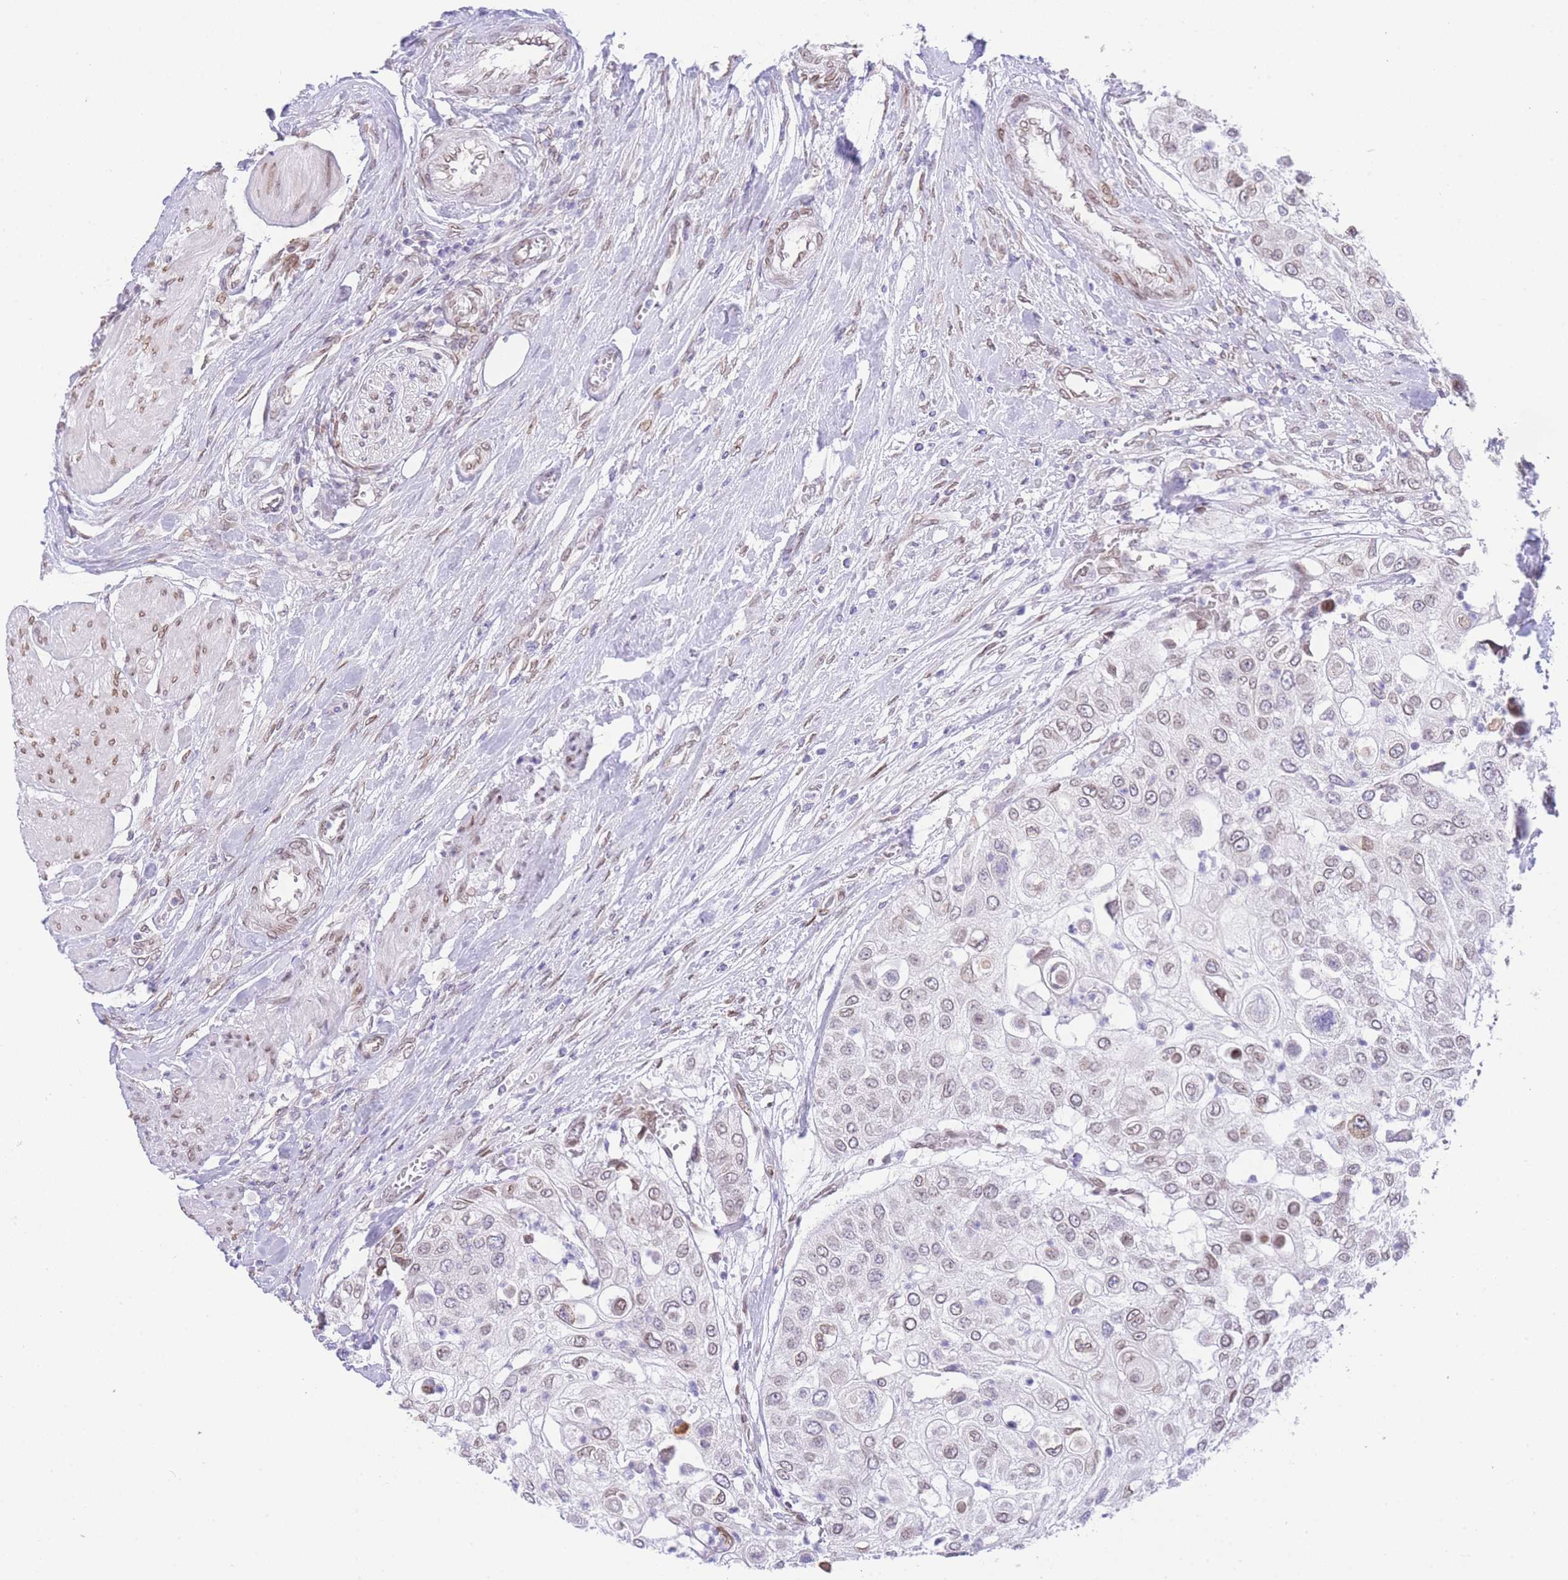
{"staining": {"intensity": "weak", "quantity": "25%-75%", "location": "nuclear"}, "tissue": "urothelial cancer", "cell_type": "Tumor cells", "image_type": "cancer", "snomed": [{"axis": "morphology", "description": "Urothelial carcinoma, High grade"}, {"axis": "topography", "description": "Urinary bladder"}], "caption": "Protein staining exhibits weak nuclear staining in approximately 25%-75% of tumor cells in urothelial cancer. (Stains: DAB (3,3'-diaminobenzidine) in brown, nuclei in blue, Microscopy: brightfield microscopy at high magnification).", "gene": "OR10AD1", "patient": {"sex": "female", "age": 79}}